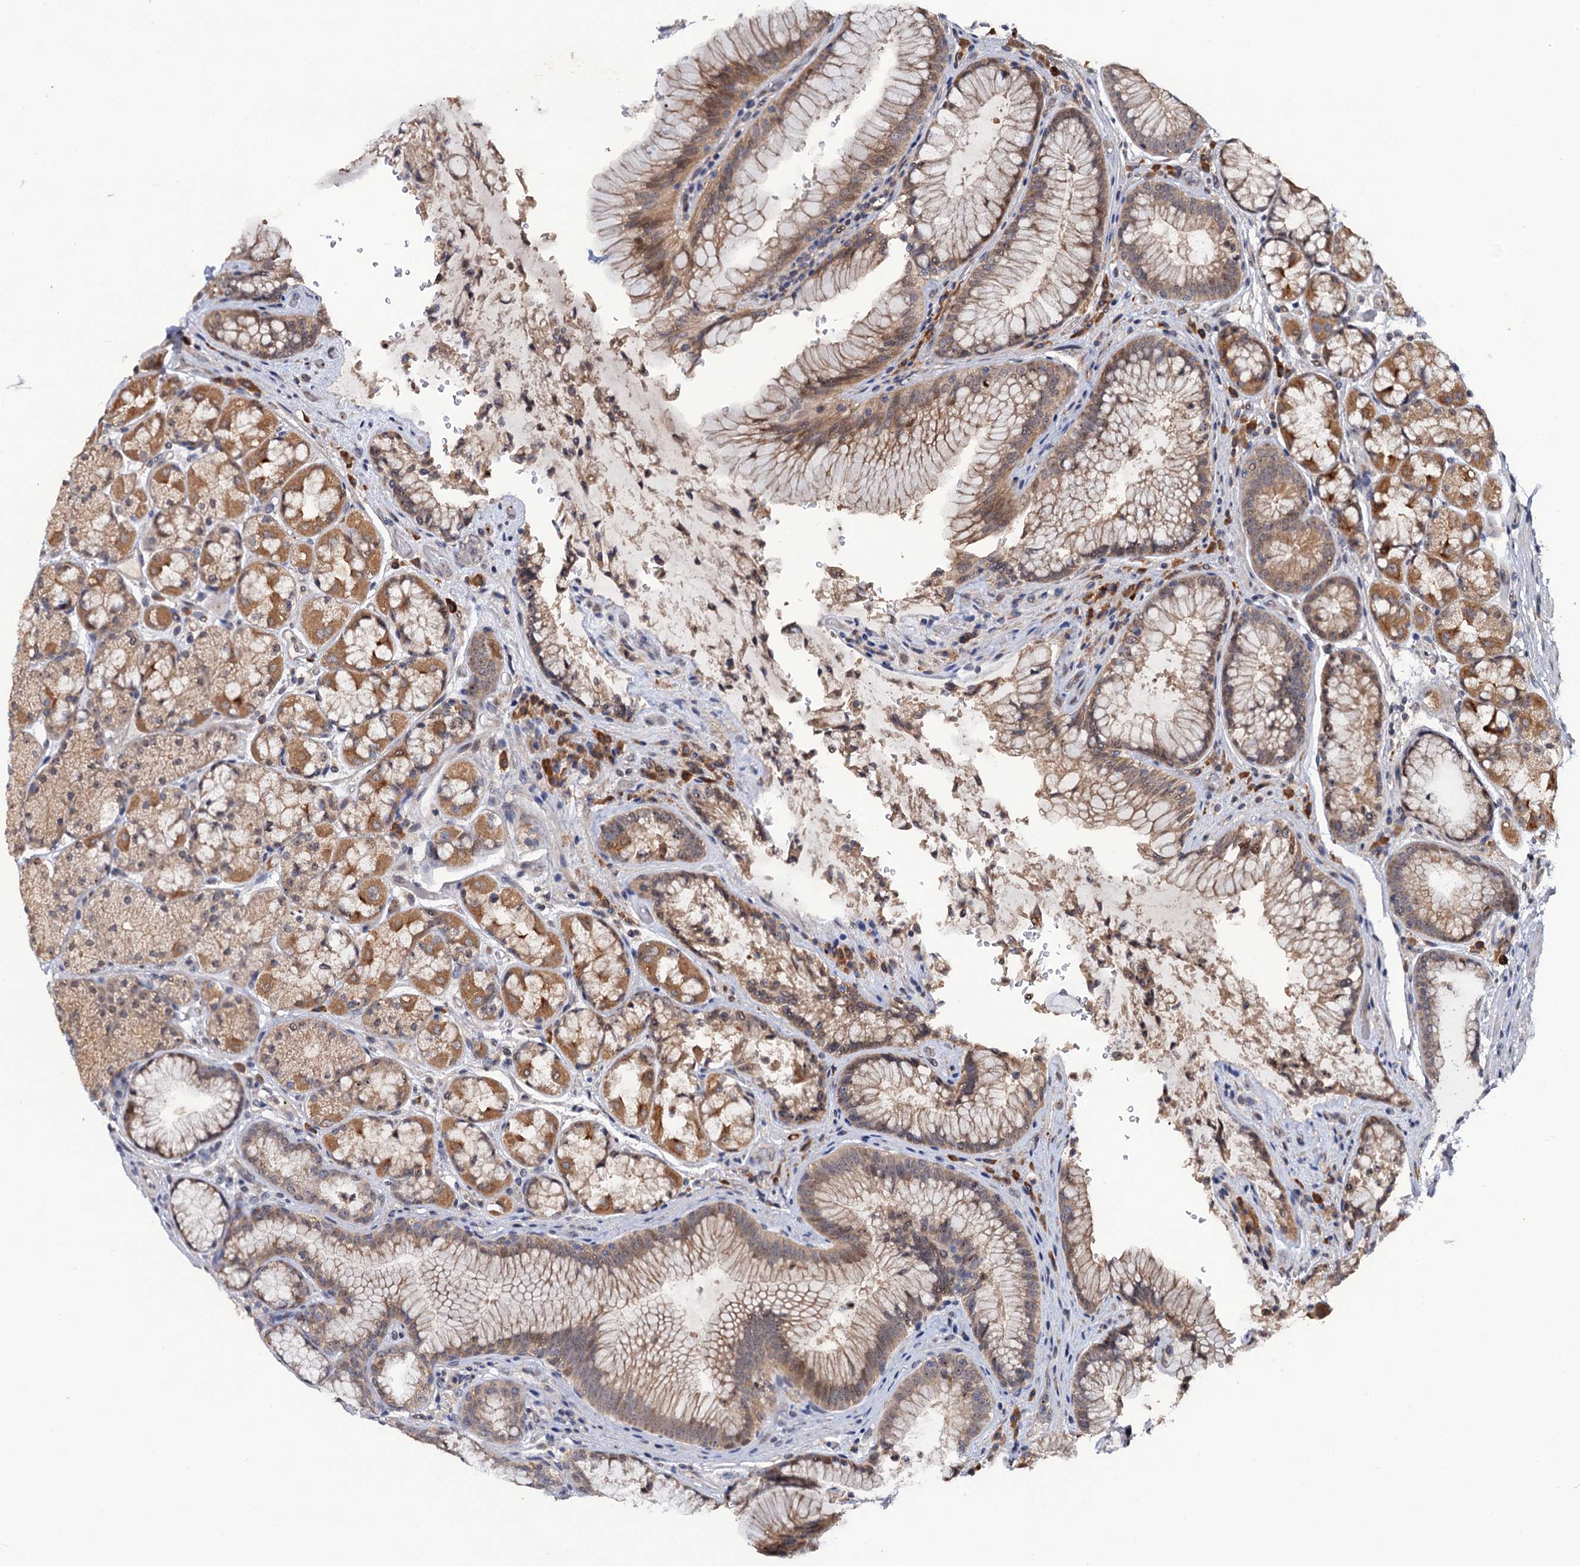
{"staining": {"intensity": "moderate", "quantity": ">75%", "location": "cytoplasmic/membranous,nuclear"}, "tissue": "stomach", "cell_type": "Glandular cells", "image_type": "normal", "snomed": [{"axis": "morphology", "description": "Normal tissue, NOS"}, {"axis": "topography", "description": "Stomach"}], "caption": "IHC (DAB) staining of normal human stomach displays moderate cytoplasmic/membranous,nuclear protein positivity in about >75% of glandular cells.", "gene": "LRRC63", "patient": {"sex": "male", "age": 63}}